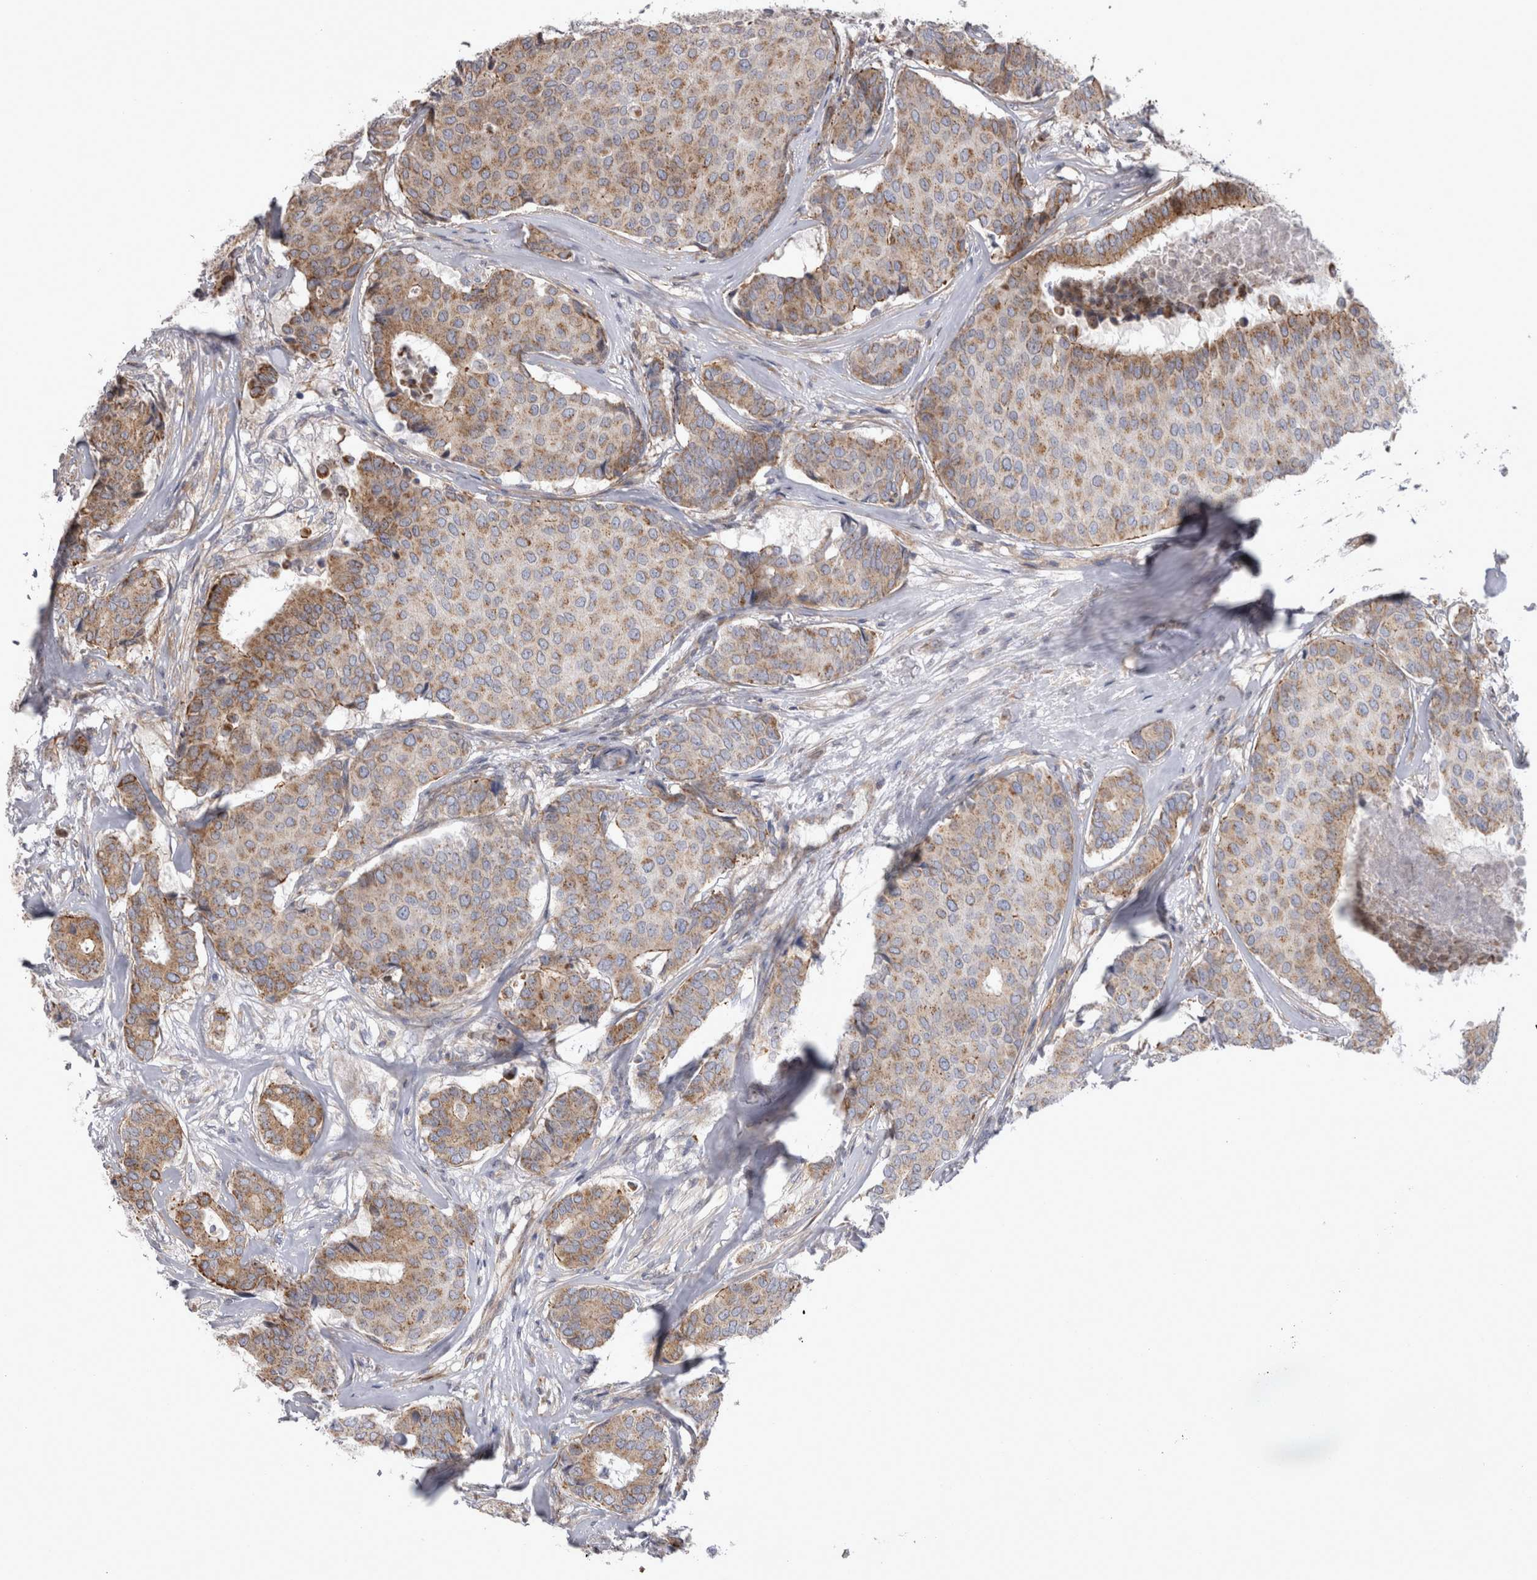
{"staining": {"intensity": "moderate", "quantity": ">75%", "location": "cytoplasmic/membranous"}, "tissue": "breast cancer", "cell_type": "Tumor cells", "image_type": "cancer", "snomed": [{"axis": "morphology", "description": "Duct carcinoma"}, {"axis": "topography", "description": "Breast"}], "caption": "A high-resolution histopathology image shows IHC staining of breast cancer (intraductal carcinoma), which shows moderate cytoplasmic/membranous positivity in about >75% of tumor cells.", "gene": "TSPOAP1", "patient": {"sex": "female", "age": 75}}